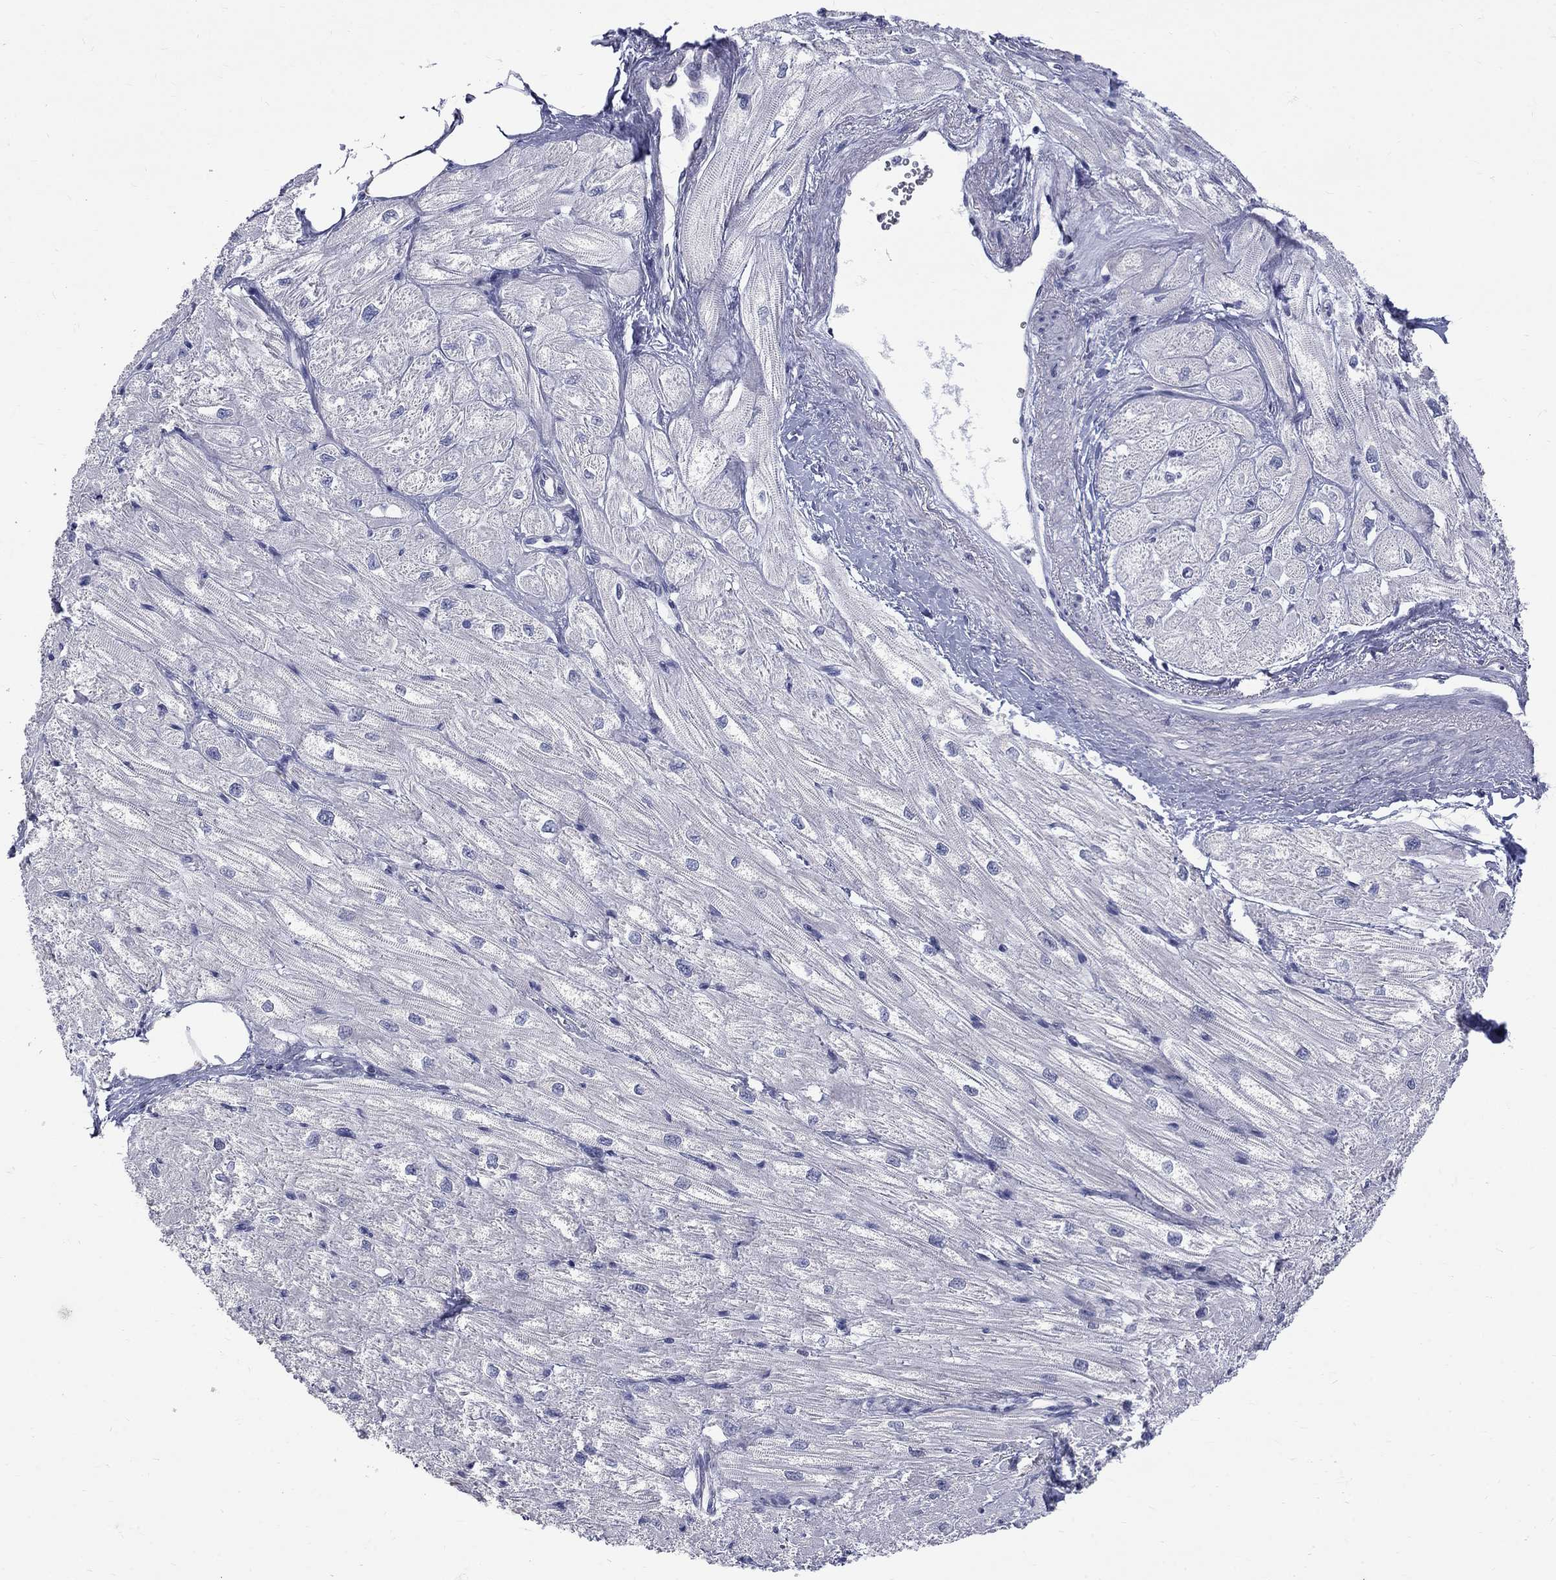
{"staining": {"intensity": "negative", "quantity": "none", "location": "none"}, "tissue": "heart muscle", "cell_type": "Cardiomyocytes", "image_type": "normal", "snomed": [{"axis": "morphology", "description": "Normal tissue, NOS"}, {"axis": "topography", "description": "Heart"}], "caption": "A high-resolution photomicrograph shows immunohistochemistry (IHC) staining of normal heart muscle, which demonstrates no significant staining in cardiomyocytes.", "gene": "HKDC1", "patient": {"sex": "male", "age": 57}}